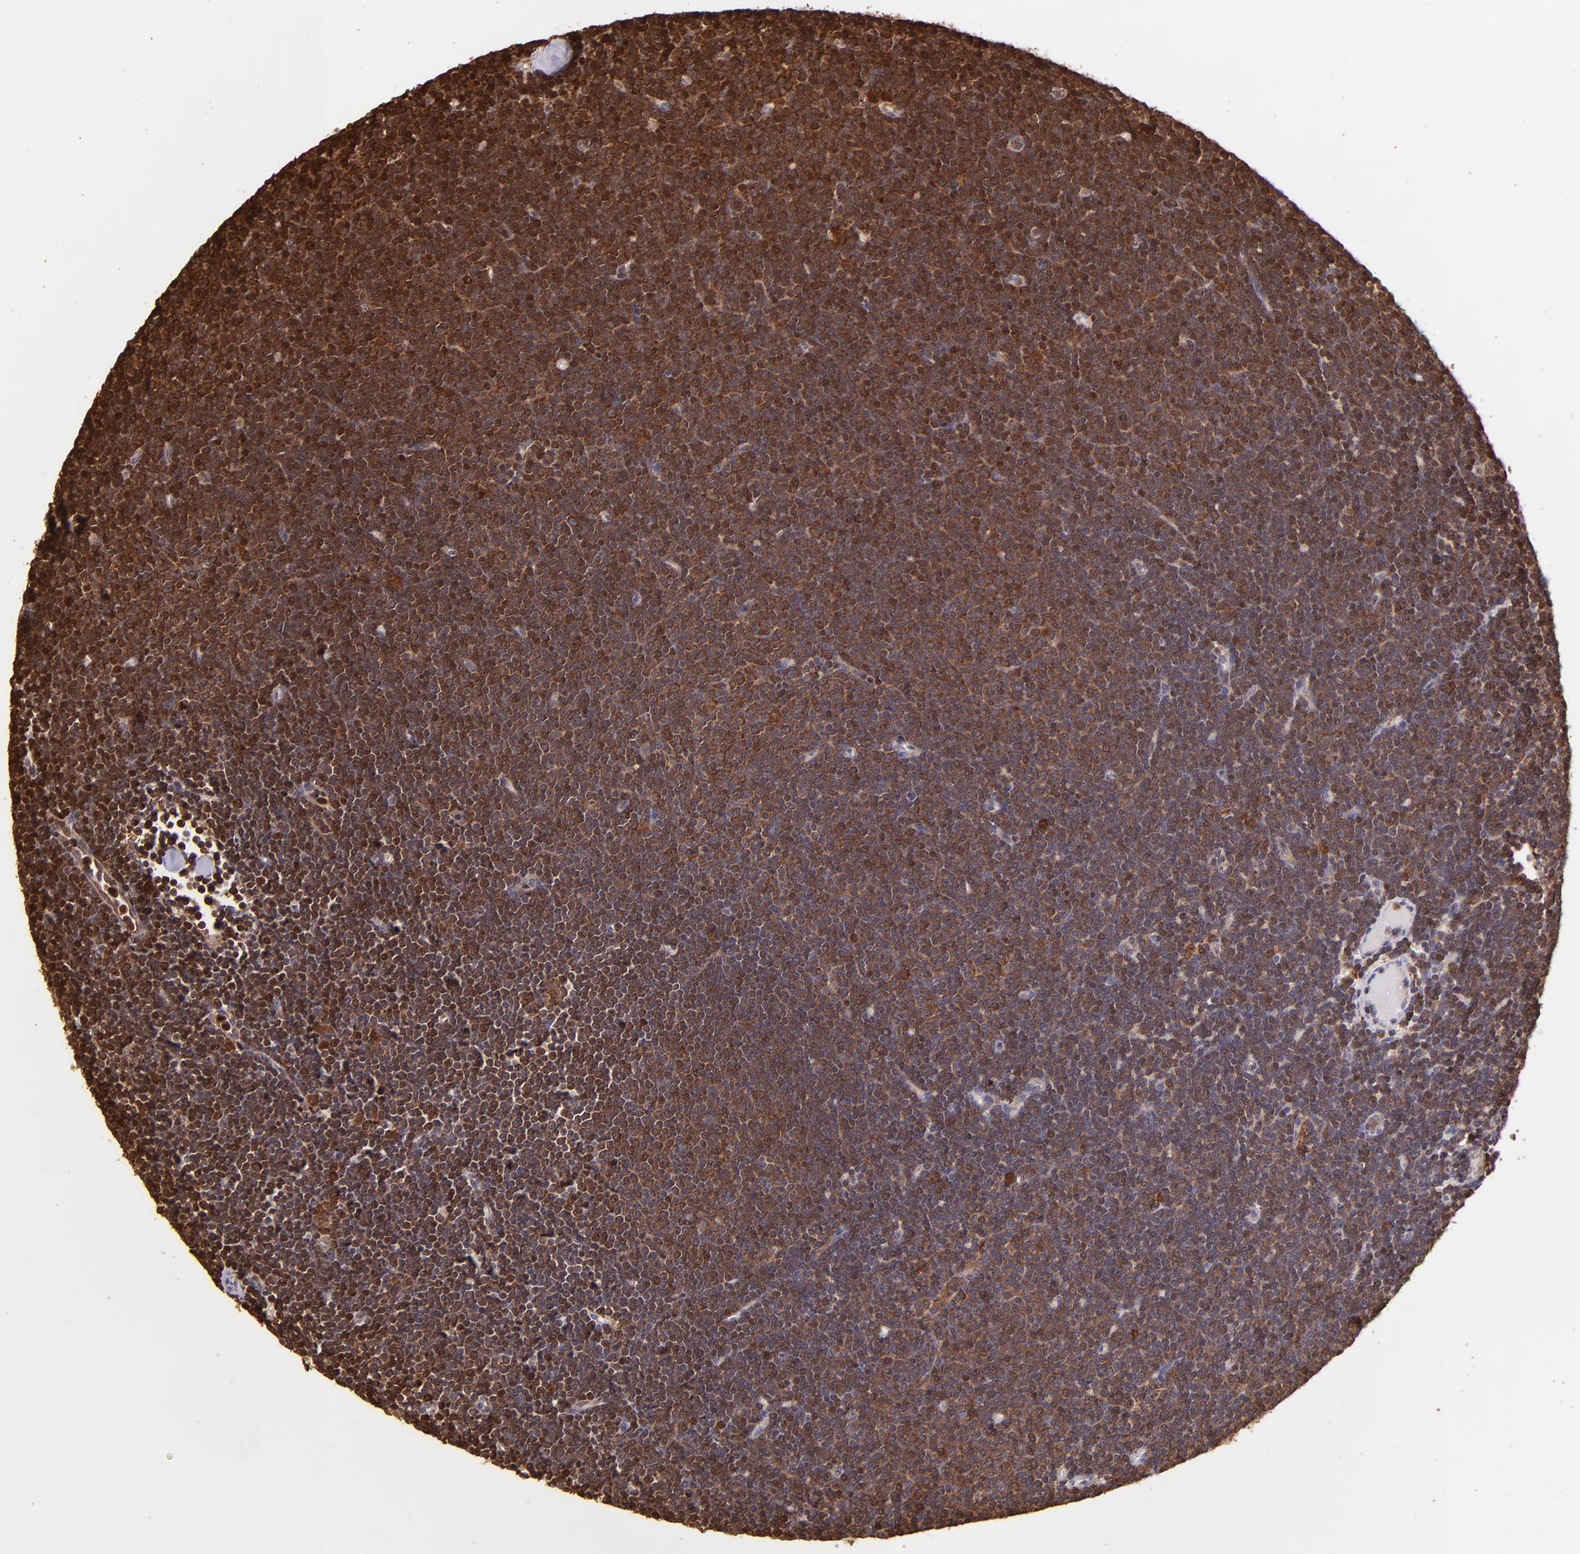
{"staining": {"intensity": "strong", "quantity": ">75%", "location": "cytoplasmic/membranous,nuclear"}, "tissue": "lymphoma", "cell_type": "Tumor cells", "image_type": "cancer", "snomed": [{"axis": "morphology", "description": "Malignant lymphoma, non-Hodgkin's type, Low grade"}, {"axis": "topography", "description": "Lymph node"}], "caption": "Strong cytoplasmic/membranous and nuclear protein staining is identified in approximately >75% of tumor cells in lymphoma. (brown staining indicates protein expression, while blue staining denotes nuclei).", "gene": "BTK", "patient": {"sex": "female", "age": 73}}